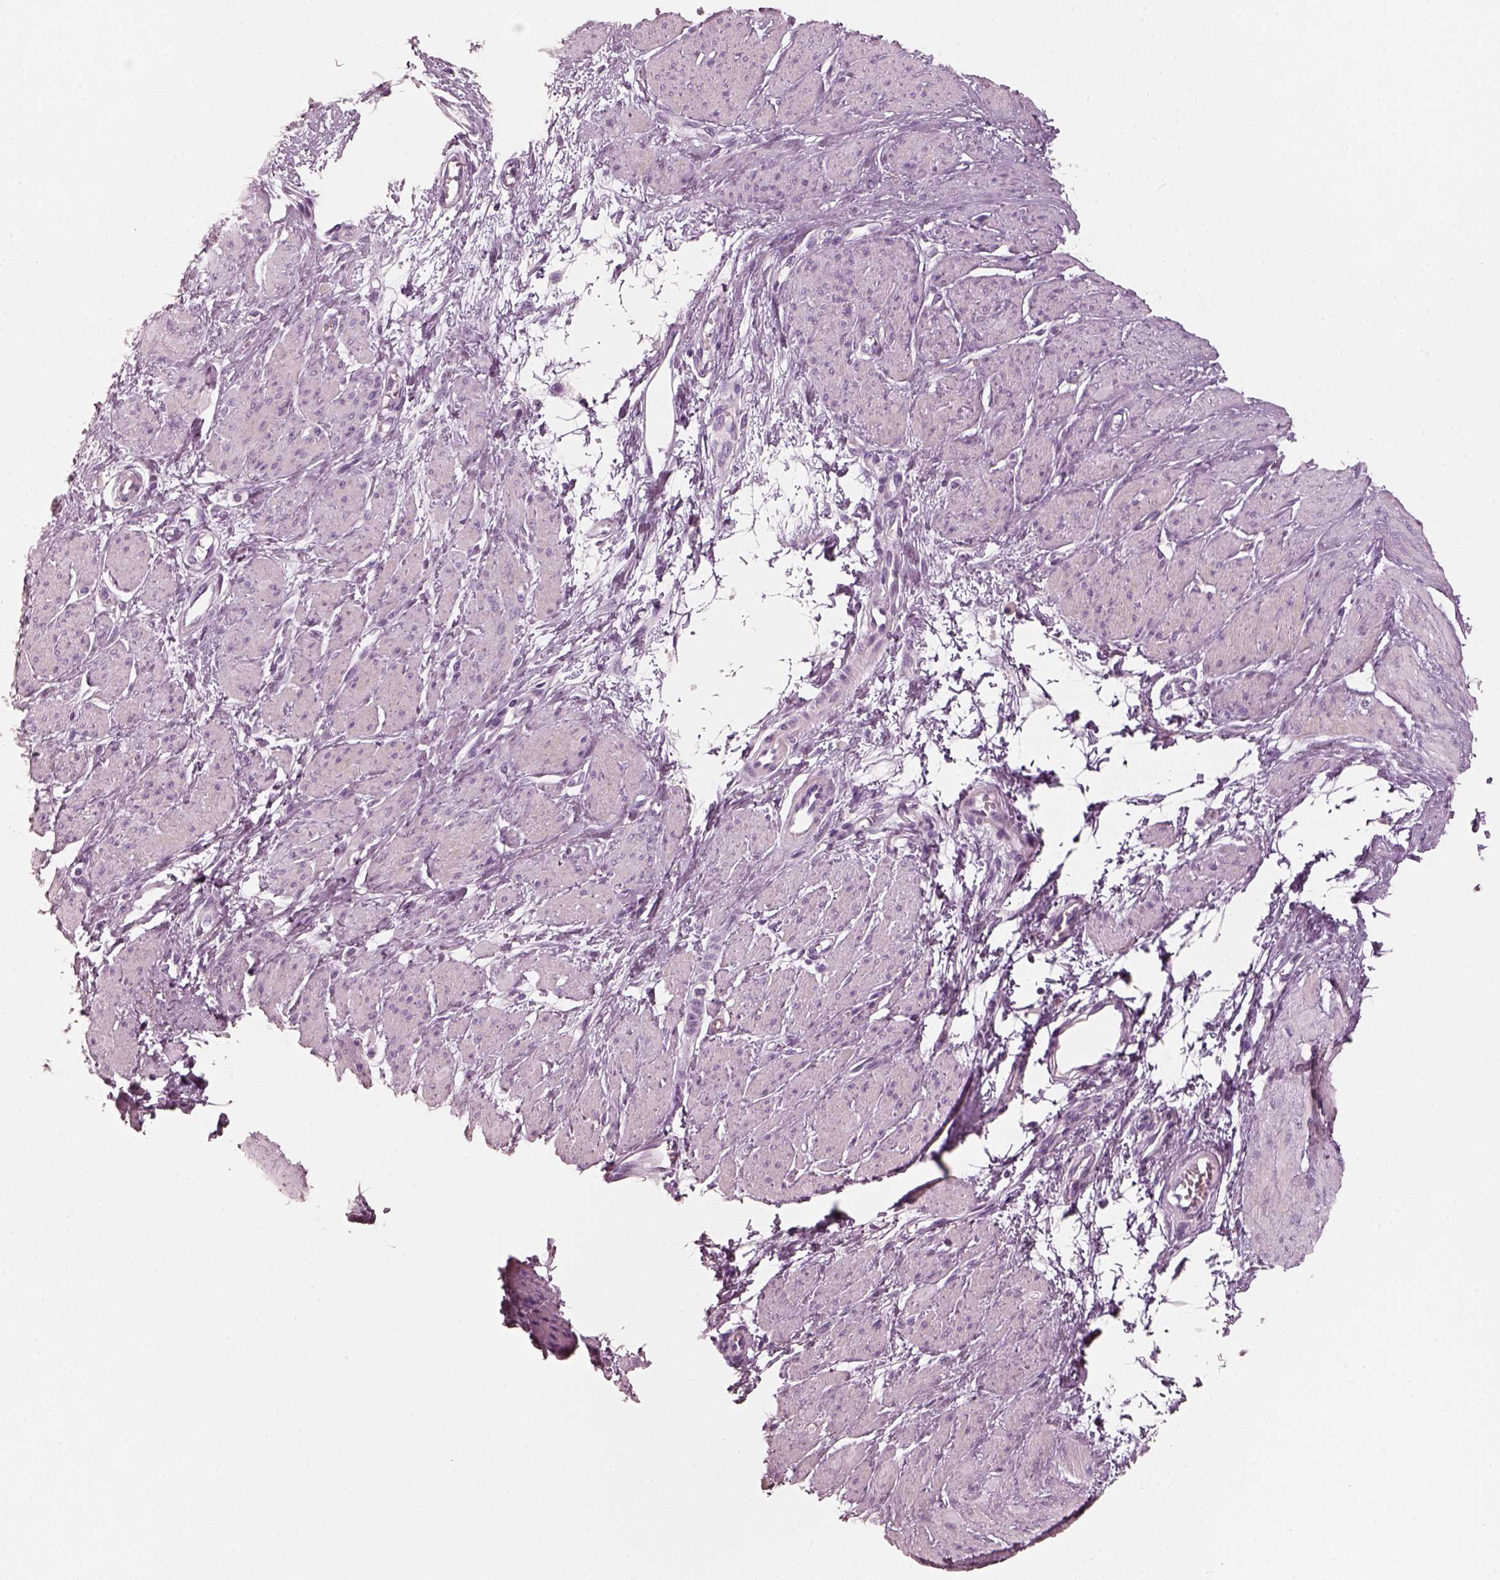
{"staining": {"intensity": "negative", "quantity": "none", "location": "none"}, "tissue": "smooth muscle", "cell_type": "Smooth muscle cells", "image_type": "normal", "snomed": [{"axis": "morphology", "description": "Normal tissue, NOS"}, {"axis": "topography", "description": "Smooth muscle"}, {"axis": "topography", "description": "Uterus"}], "caption": "There is no significant positivity in smooth muscle cells of smooth muscle. (DAB (3,3'-diaminobenzidine) immunohistochemistry (IHC) visualized using brightfield microscopy, high magnification).", "gene": "R3HDML", "patient": {"sex": "female", "age": 39}}